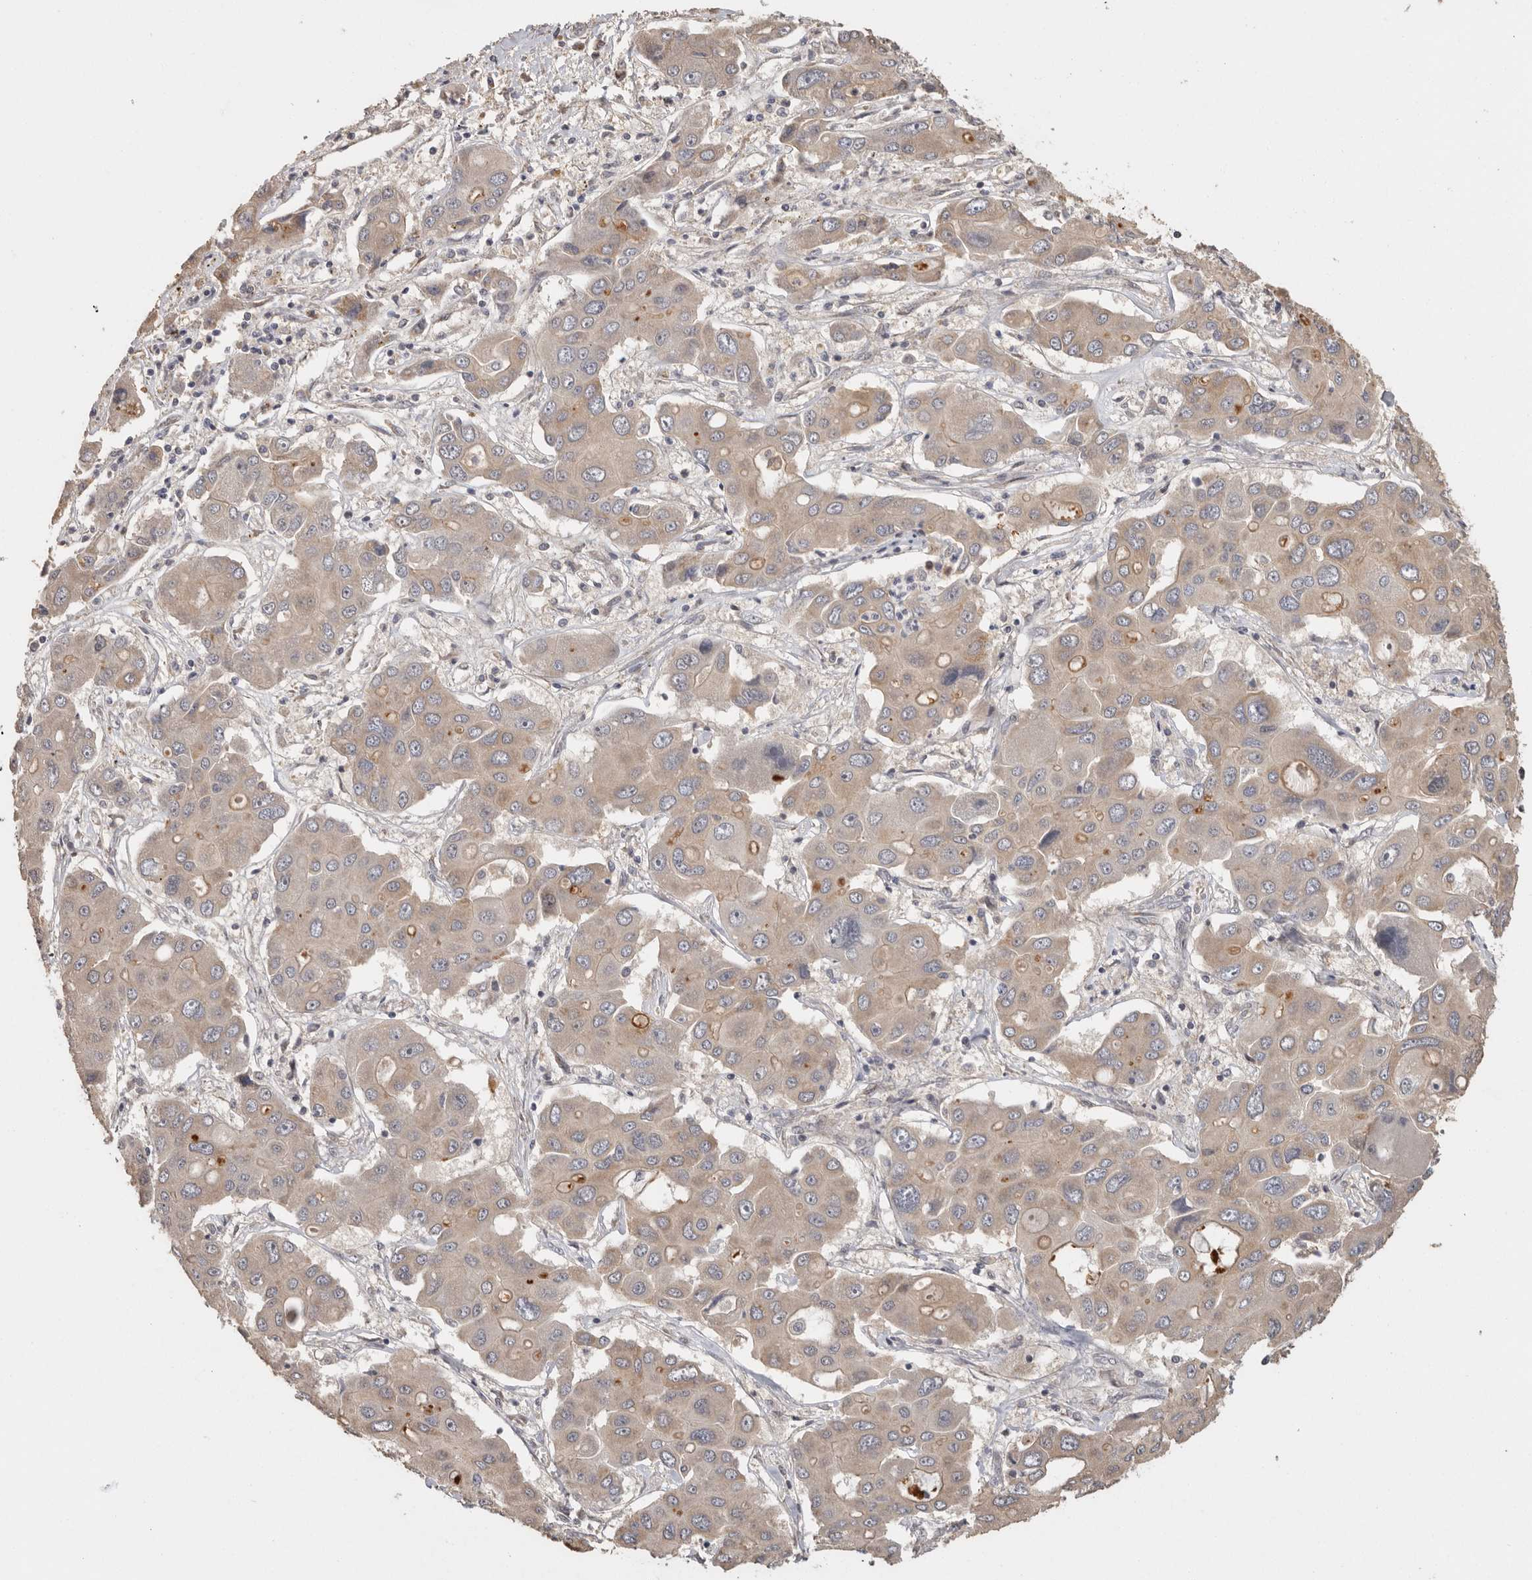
{"staining": {"intensity": "weak", "quantity": "25%-75%", "location": "cytoplasmic/membranous"}, "tissue": "liver cancer", "cell_type": "Tumor cells", "image_type": "cancer", "snomed": [{"axis": "morphology", "description": "Cholangiocarcinoma"}, {"axis": "topography", "description": "Liver"}], "caption": "The photomicrograph exhibits staining of liver cancer (cholangiocarcinoma), revealing weak cytoplasmic/membranous protein expression (brown color) within tumor cells.", "gene": "BAIAP2", "patient": {"sex": "male", "age": 67}}